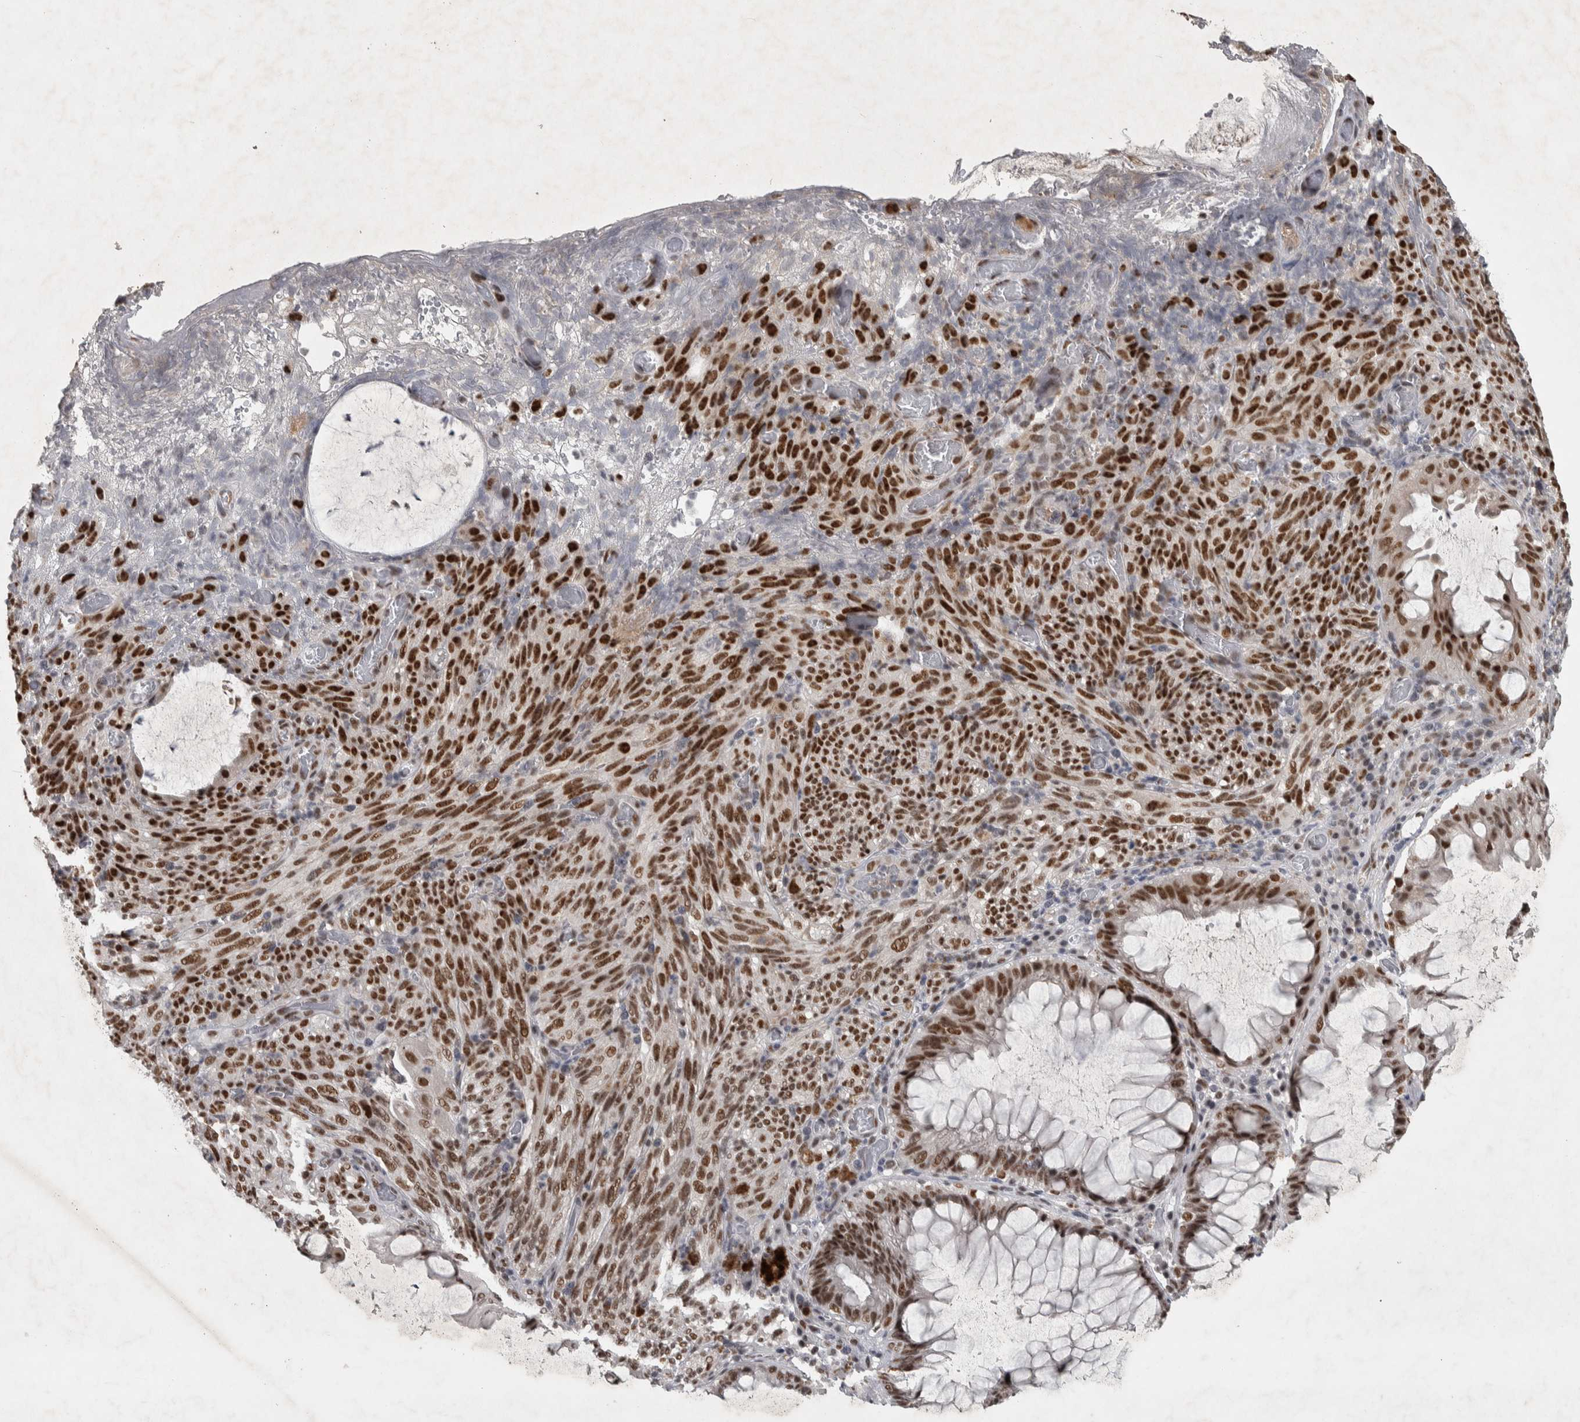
{"staining": {"intensity": "strong", "quantity": ">75%", "location": "nuclear"}, "tissue": "melanoma", "cell_type": "Tumor cells", "image_type": "cancer", "snomed": [{"axis": "morphology", "description": "Malignant melanoma, NOS"}, {"axis": "topography", "description": "Rectum"}], "caption": "Immunohistochemistry of malignant melanoma shows high levels of strong nuclear expression in approximately >75% of tumor cells.", "gene": "DDX42", "patient": {"sex": "female", "age": 81}}